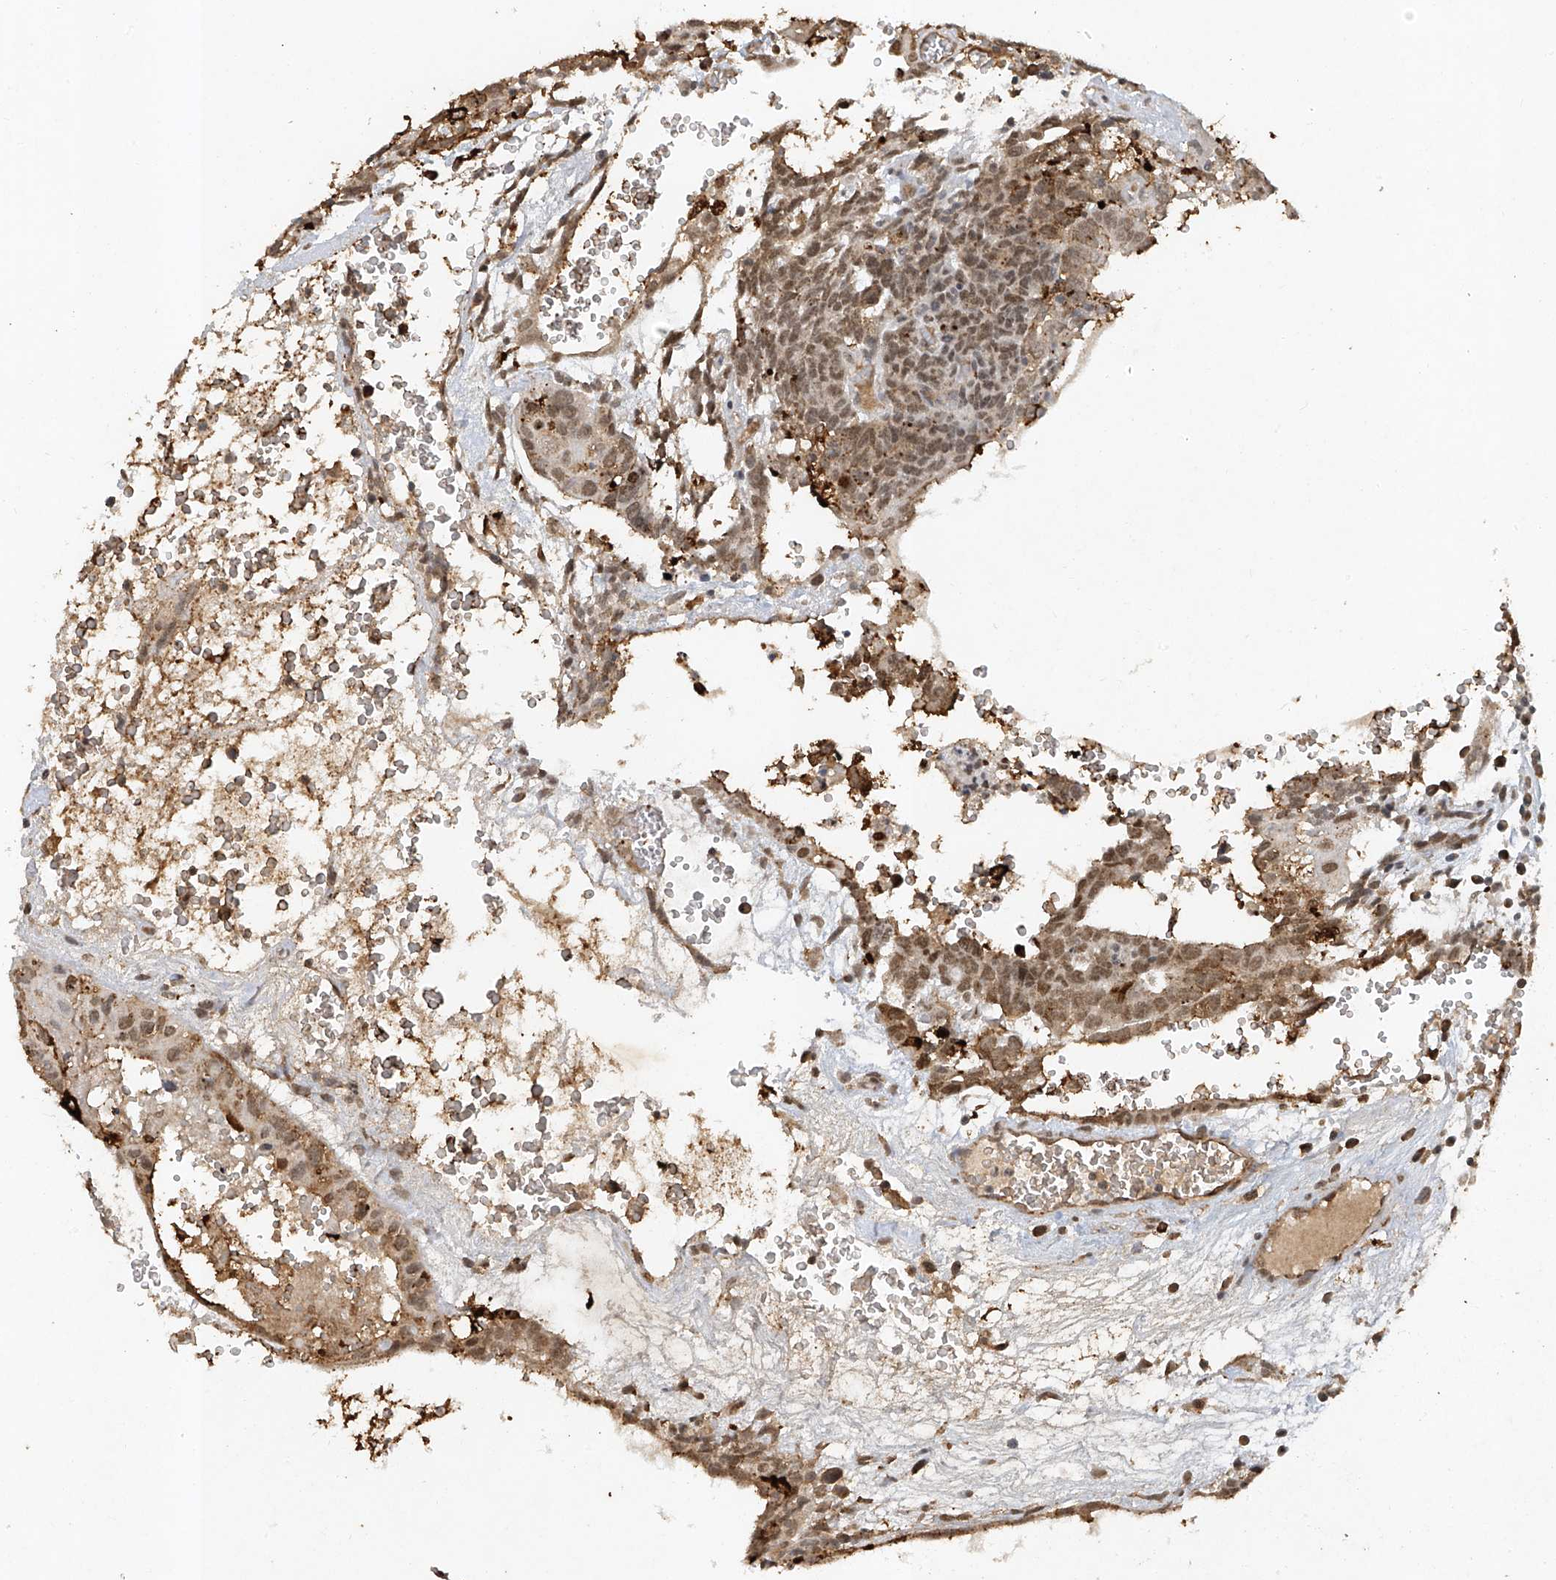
{"staining": {"intensity": "moderate", "quantity": ">75%", "location": "cytoplasmic/membranous,nuclear"}, "tissue": "testis cancer", "cell_type": "Tumor cells", "image_type": "cancer", "snomed": [{"axis": "morphology", "description": "Seminoma, NOS"}, {"axis": "morphology", "description": "Carcinoma, Embryonal, NOS"}, {"axis": "topography", "description": "Testis"}], "caption": "Immunohistochemistry (IHC) micrograph of testis cancer stained for a protein (brown), which shows medium levels of moderate cytoplasmic/membranous and nuclear positivity in approximately >75% of tumor cells.", "gene": "ATRIP", "patient": {"sex": "male", "age": 52}}